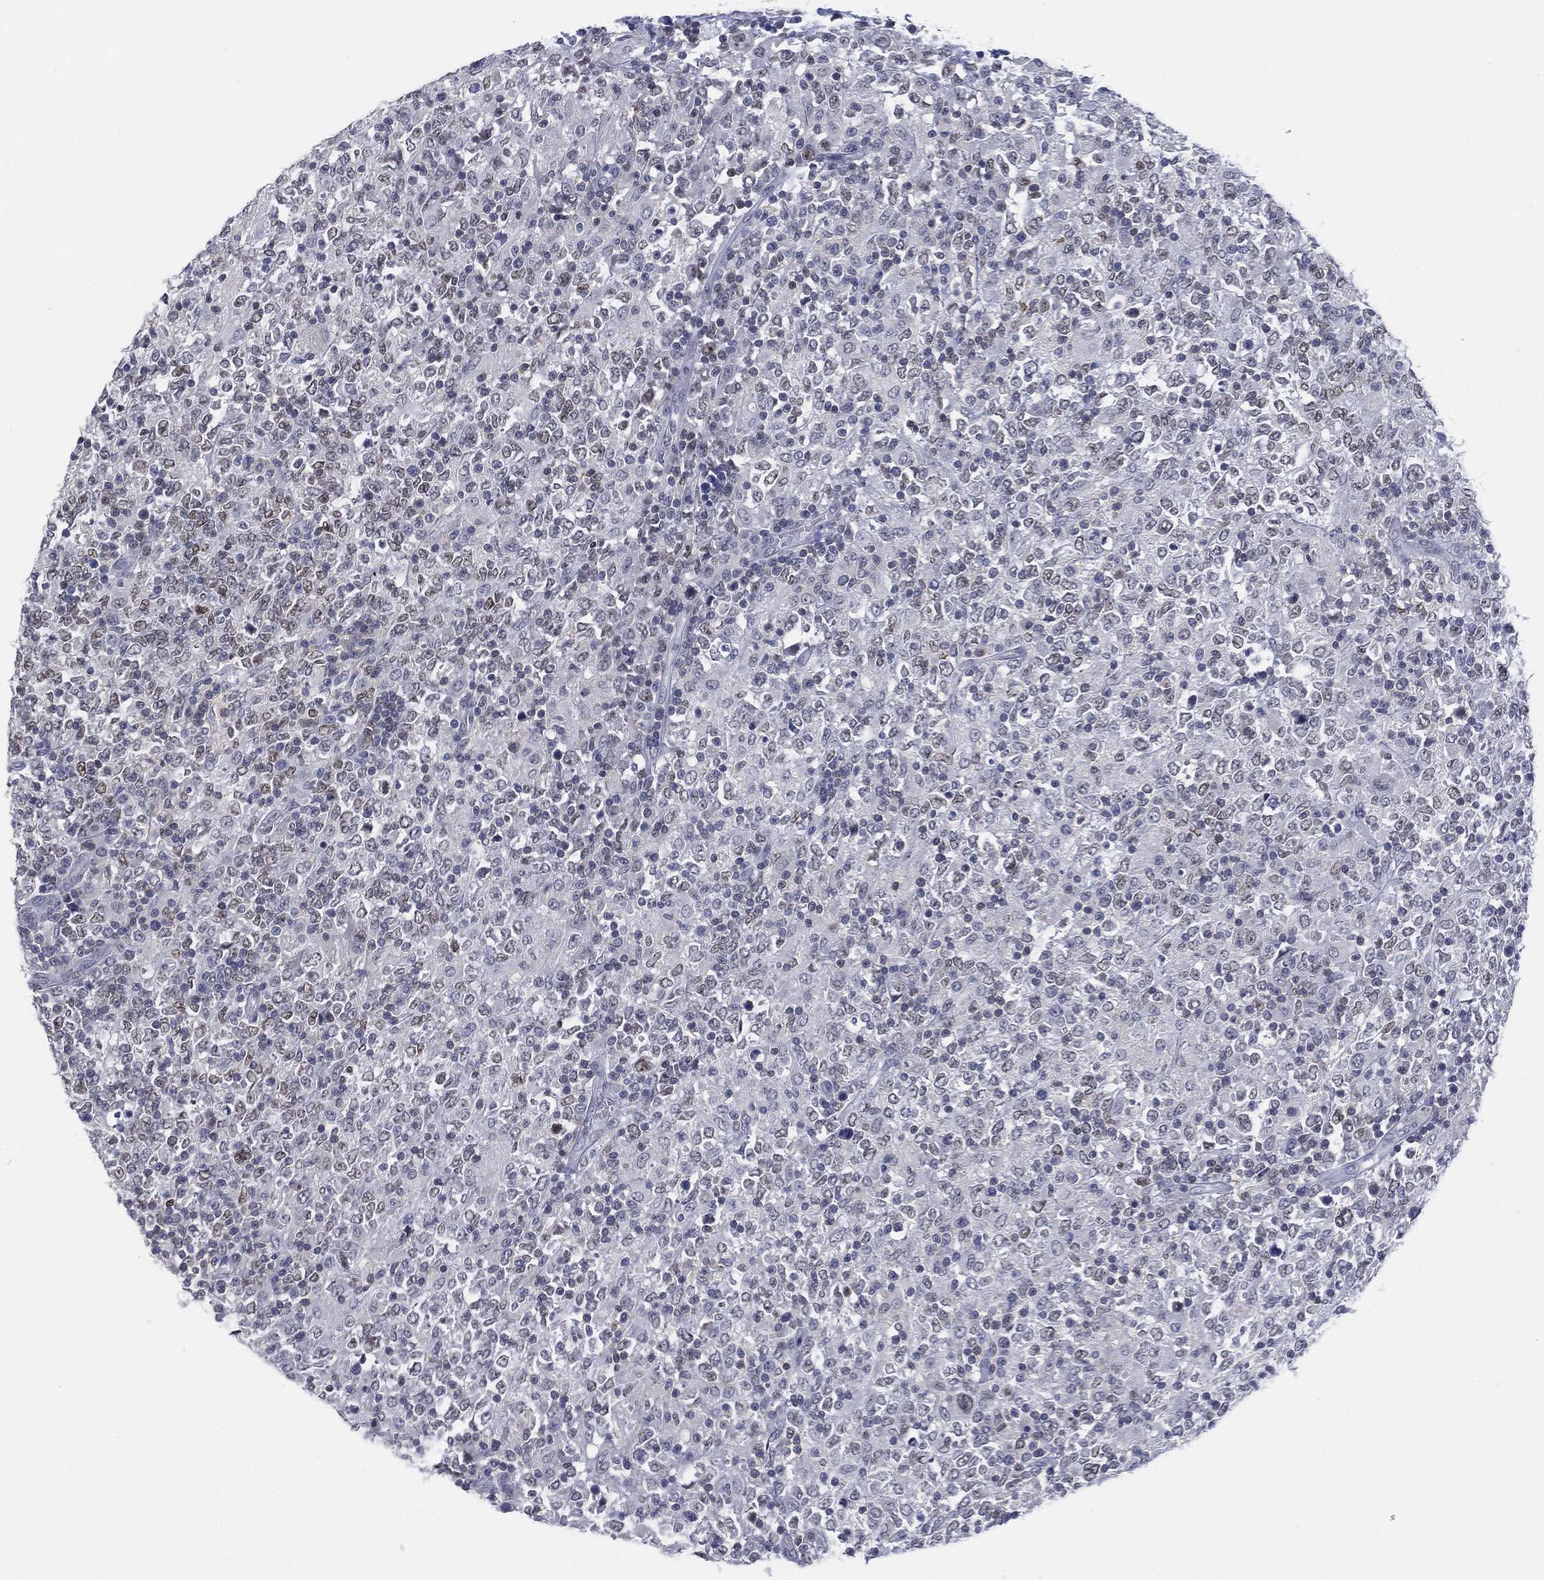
{"staining": {"intensity": "negative", "quantity": "none", "location": "none"}, "tissue": "lymphoma", "cell_type": "Tumor cells", "image_type": "cancer", "snomed": [{"axis": "morphology", "description": "Malignant lymphoma, non-Hodgkin's type, High grade"}, {"axis": "topography", "description": "Lymph node"}], "caption": "High magnification brightfield microscopy of malignant lymphoma, non-Hodgkin's type (high-grade) stained with DAB (brown) and counterstained with hematoxylin (blue): tumor cells show no significant positivity.", "gene": "ZNF711", "patient": {"sex": "female", "age": 84}}